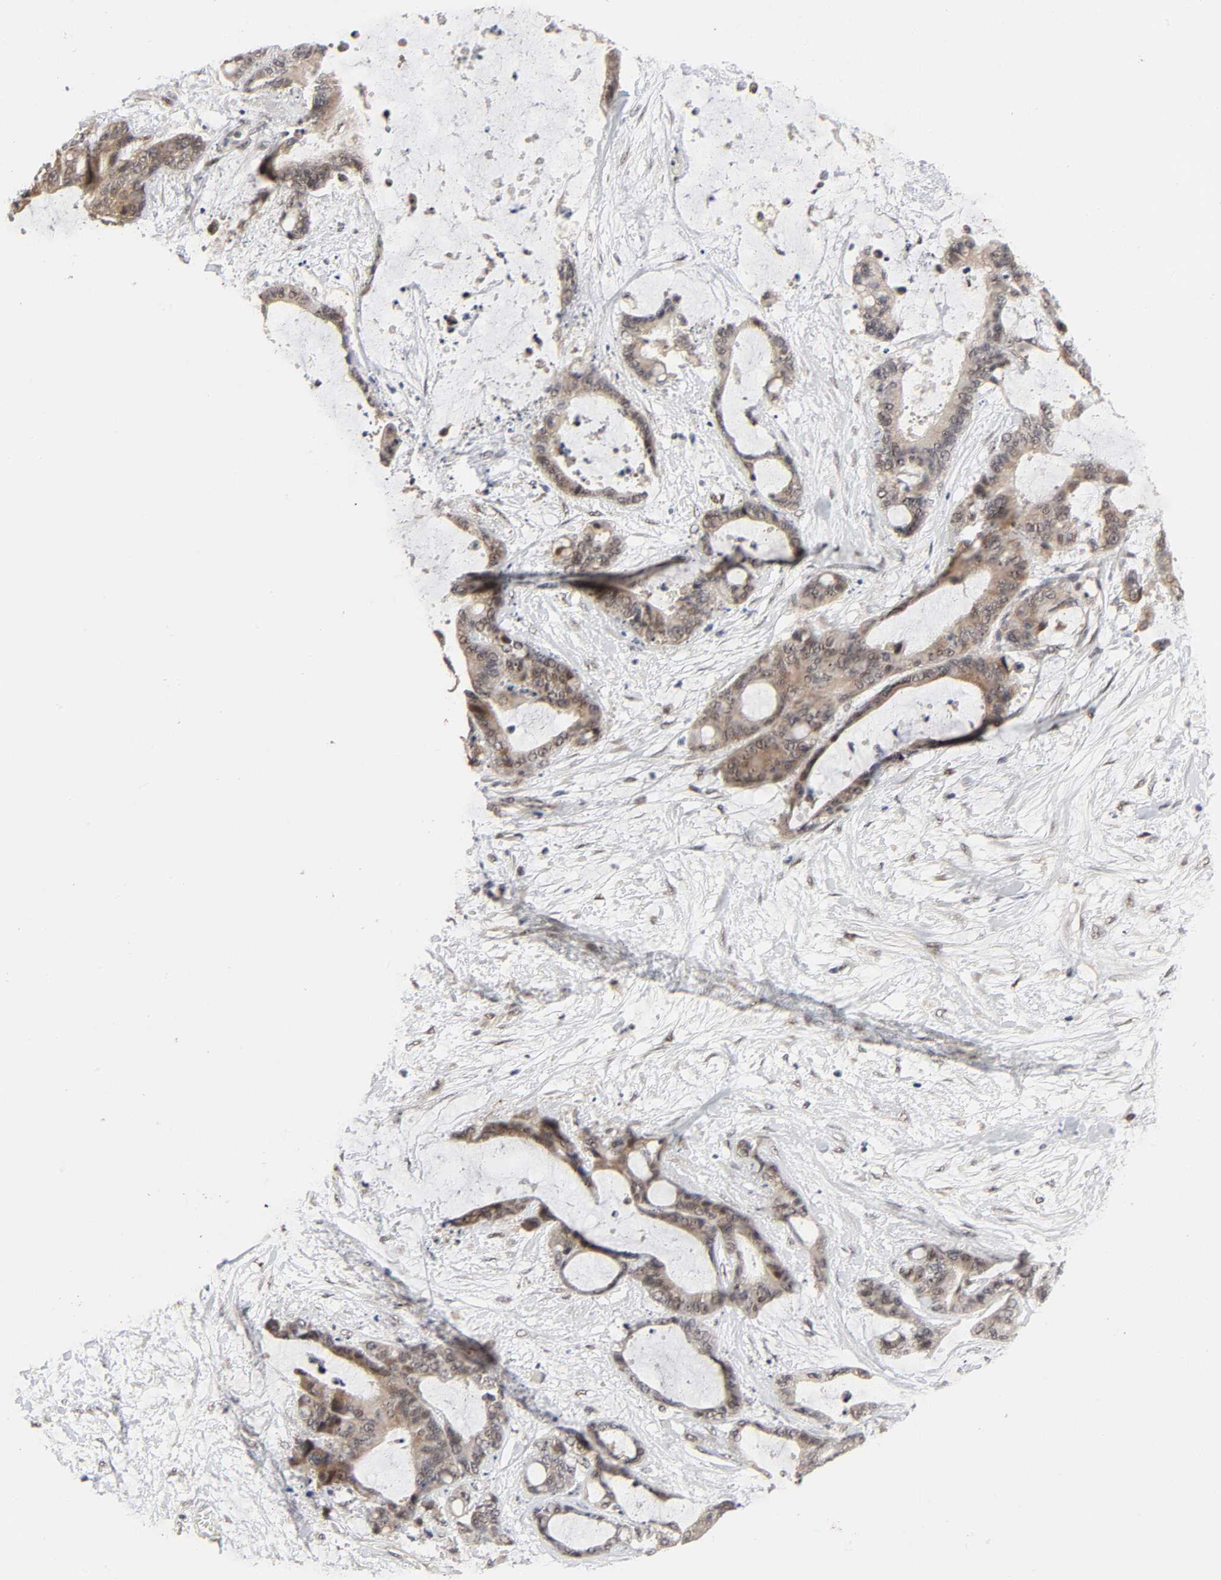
{"staining": {"intensity": "weak", "quantity": ">75%", "location": "cytoplasmic/membranous"}, "tissue": "liver cancer", "cell_type": "Tumor cells", "image_type": "cancer", "snomed": [{"axis": "morphology", "description": "Cholangiocarcinoma"}, {"axis": "topography", "description": "Liver"}], "caption": "Liver cancer (cholangiocarcinoma) was stained to show a protein in brown. There is low levels of weak cytoplasmic/membranous staining in about >75% of tumor cells. (brown staining indicates protein expression, while blue staining denotes nuclei).", "gene": "ZKSCAN8", "patient": {"sex": "female", "age": 73}}